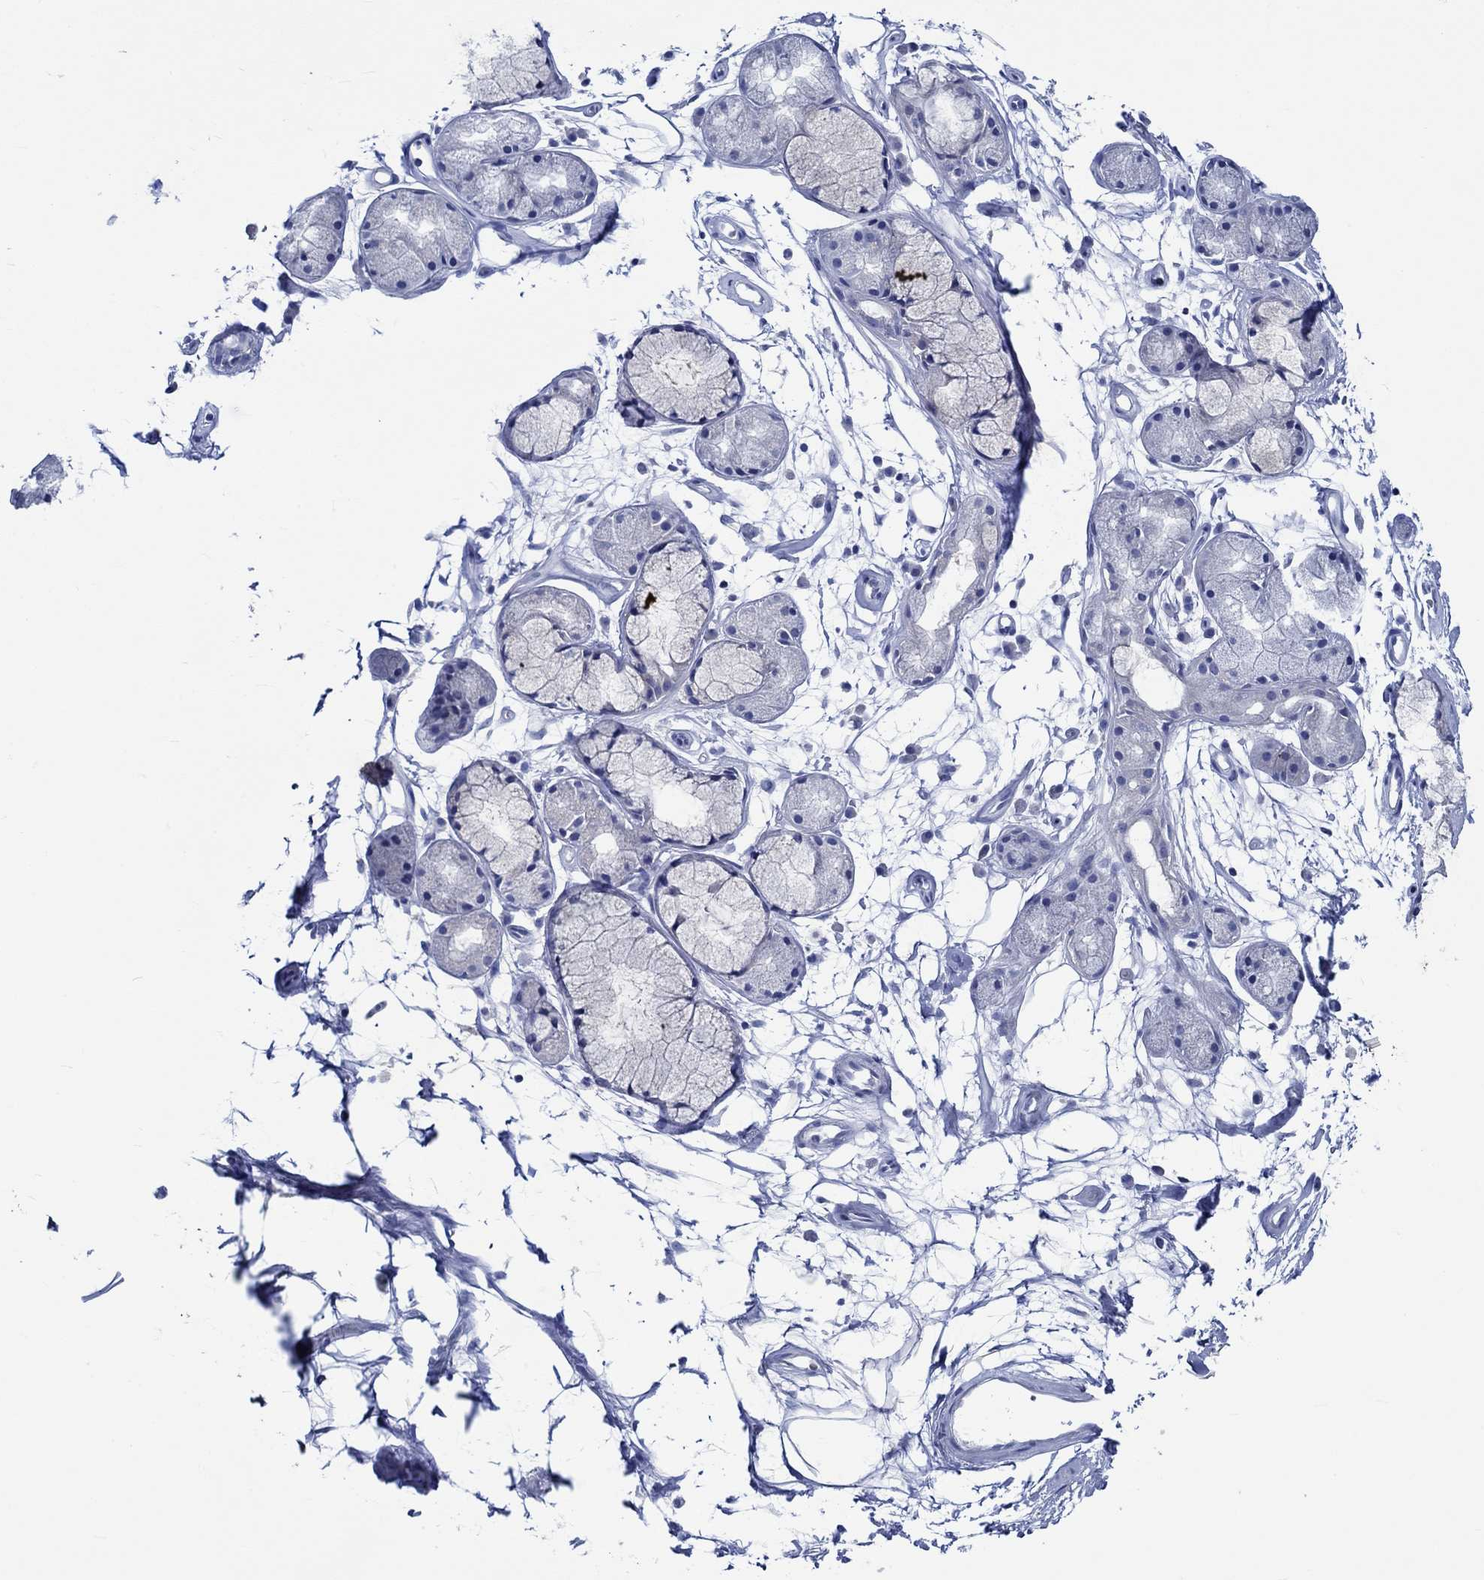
{"staining": {"intensity": "negative", "quantity": "none", "location": "none"}, "tissue": "adipose tissue", "cell_type": "Adipocytes", "image_type": "normal", "snomed": [{"axis": "morphology", "description": "Normal tissue, NOS"}, {"axis": "morphology", "description": "Squamous cell carcinoma, NOS"}, {"axis": "topography", "description": "Cartilage tissue"}, {"axis": "topography", "description": "Lung"}], "caption": "Adipocytes are negative for protein expression in benign human adipose tissue. (DAB (3,3'-diaminobenzidine) IHC visualized using brightfield microscopy, high magnification).", "gene": "PTPRN2", "patient": {"sex": "male", "age": 66}}